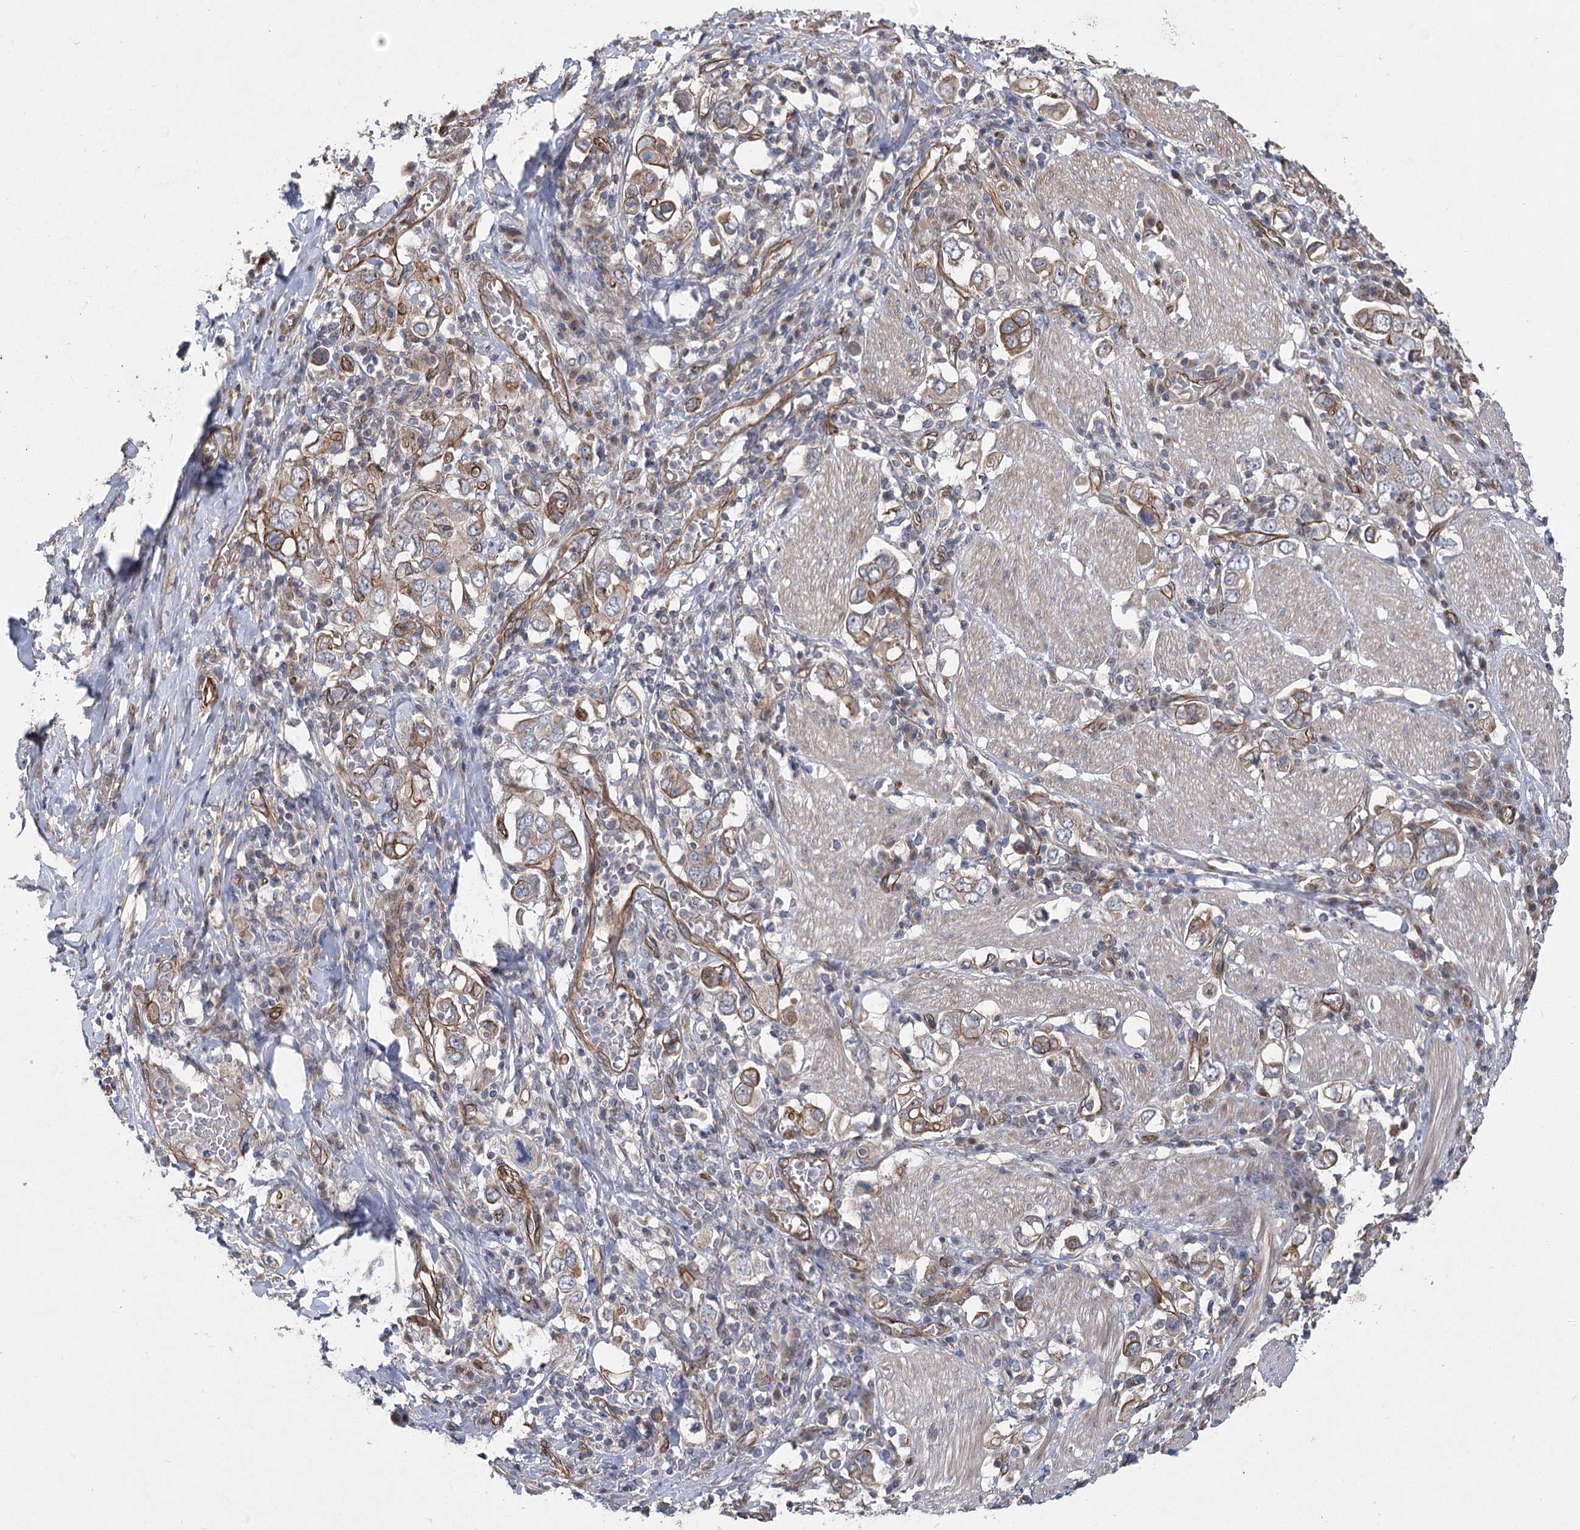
{"staining": {"intensity": "moderate", "quantity": ">75%", "location": "cytoplasmic/membranous"}, "tissue": "stomach cancer", "cell_type": "Tumor cells", "image_type": "cancer", "snomed": [{"axis": "morphology", "description": "Adenocarcinoma, NOS"}, {"axis": "topography", "description": "Stomach, upper"}], "caption": "Stomach adenocarcinoma stained with a brown dye exhibits moderate cytoplasmic/membranous positive positivity in about >75% of tumor cells.", "gene": "RWDD4", "patient": {"sex": "male", "age": 62}}